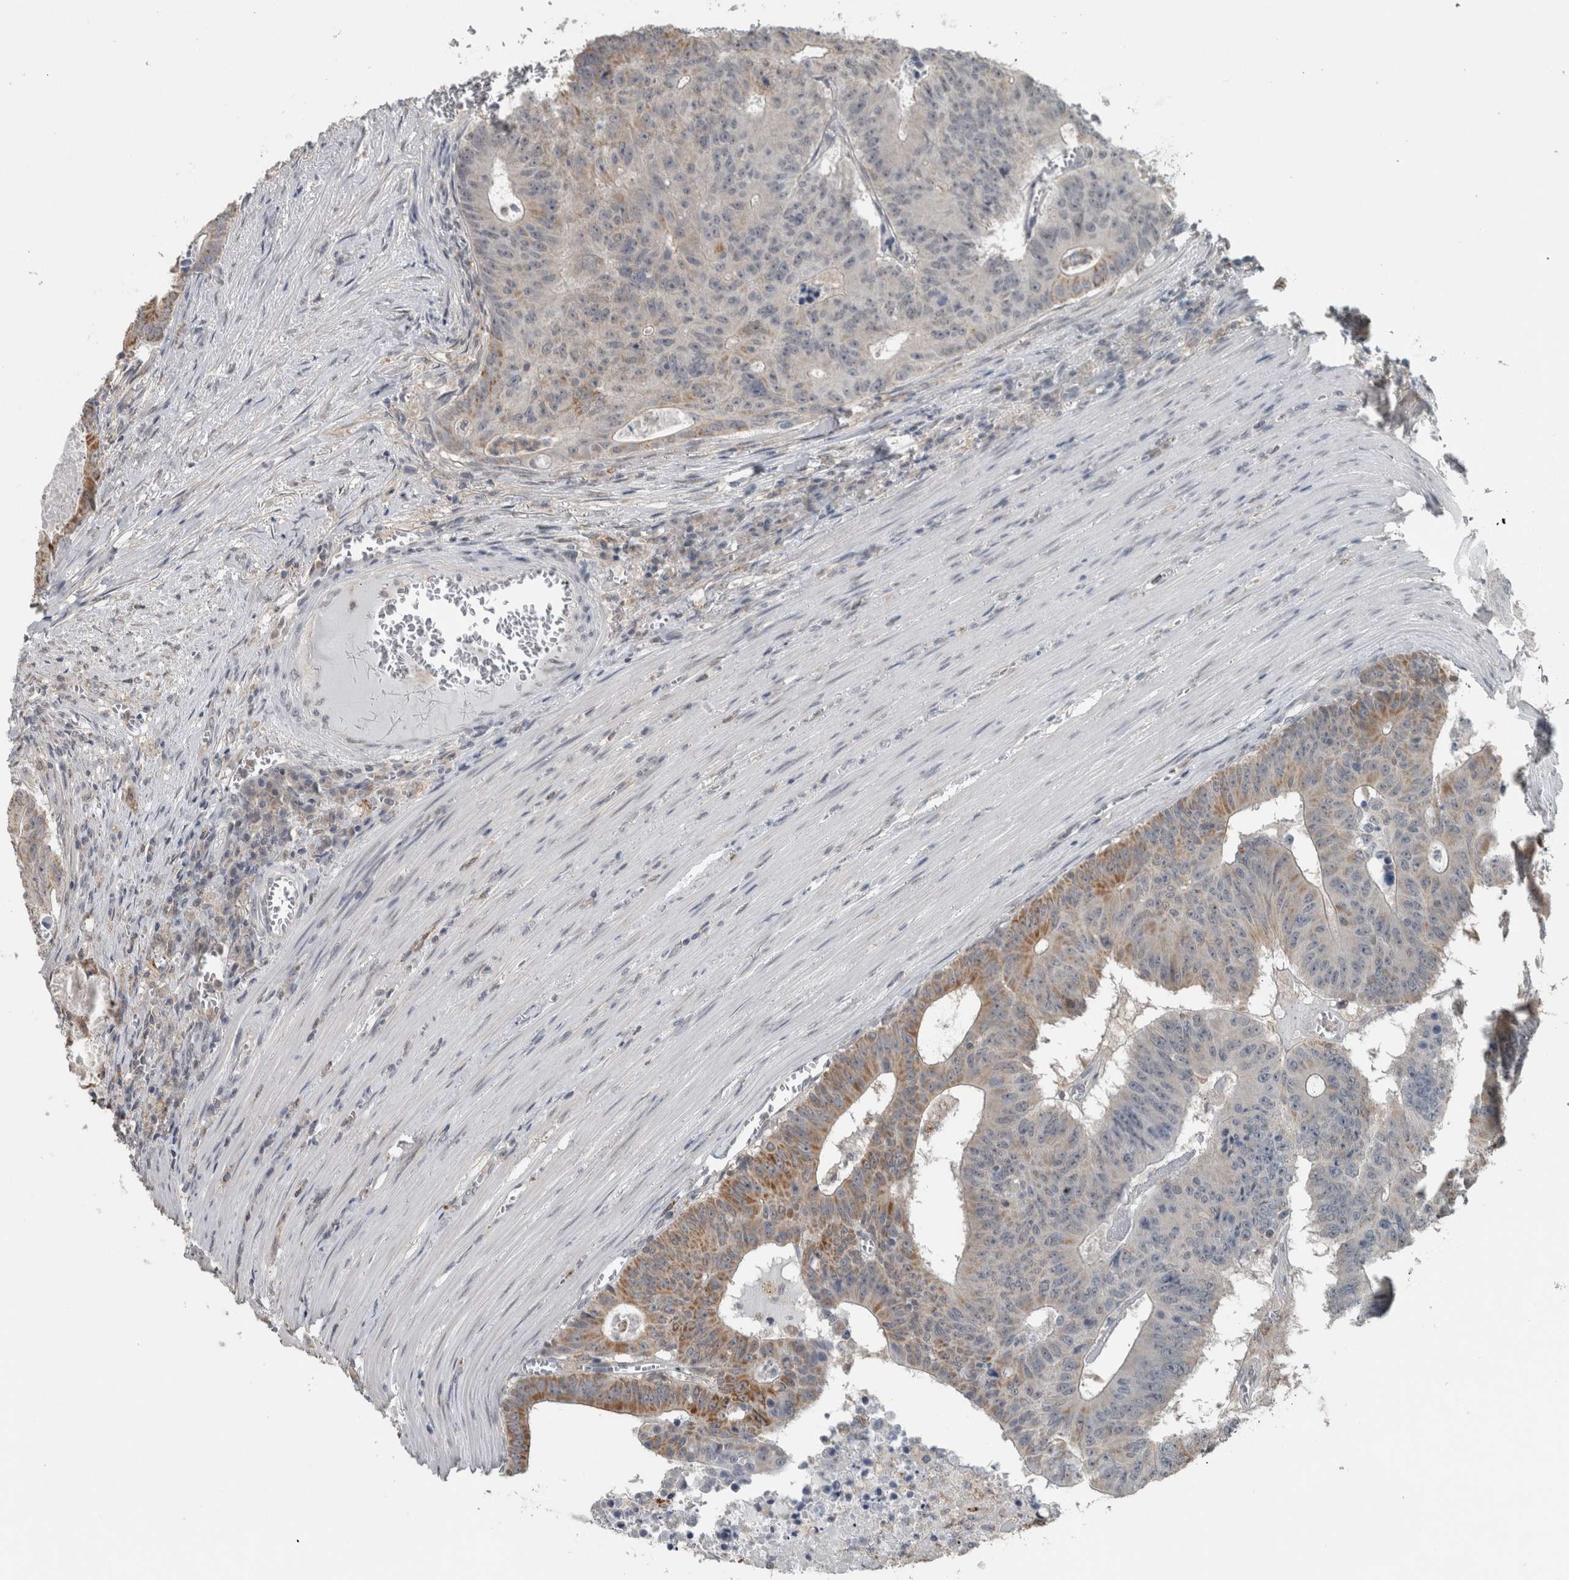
{"staining": {"intensity": "moderate", "quantity": "<25%", "location": "cytoplasmic/membranous"}, "tissue": "colorectal cancer", "cell_type": "Tumor cells", "image_type": "cancer", "snomed": [{"axis": "morphology", "description": "Adenocarcinoma, NOS"}, {"axis": "topography", "description": "Colon"}], "caption": "There is low levels of moderate cytoplasmic/membranous expression in tumor cells of adenocarcinoma (colorectal), as demonstrated by immunohistochemical staining (brown color).", "gene": "ACSF2", "patient": {"sex": "male", "age": 87}}